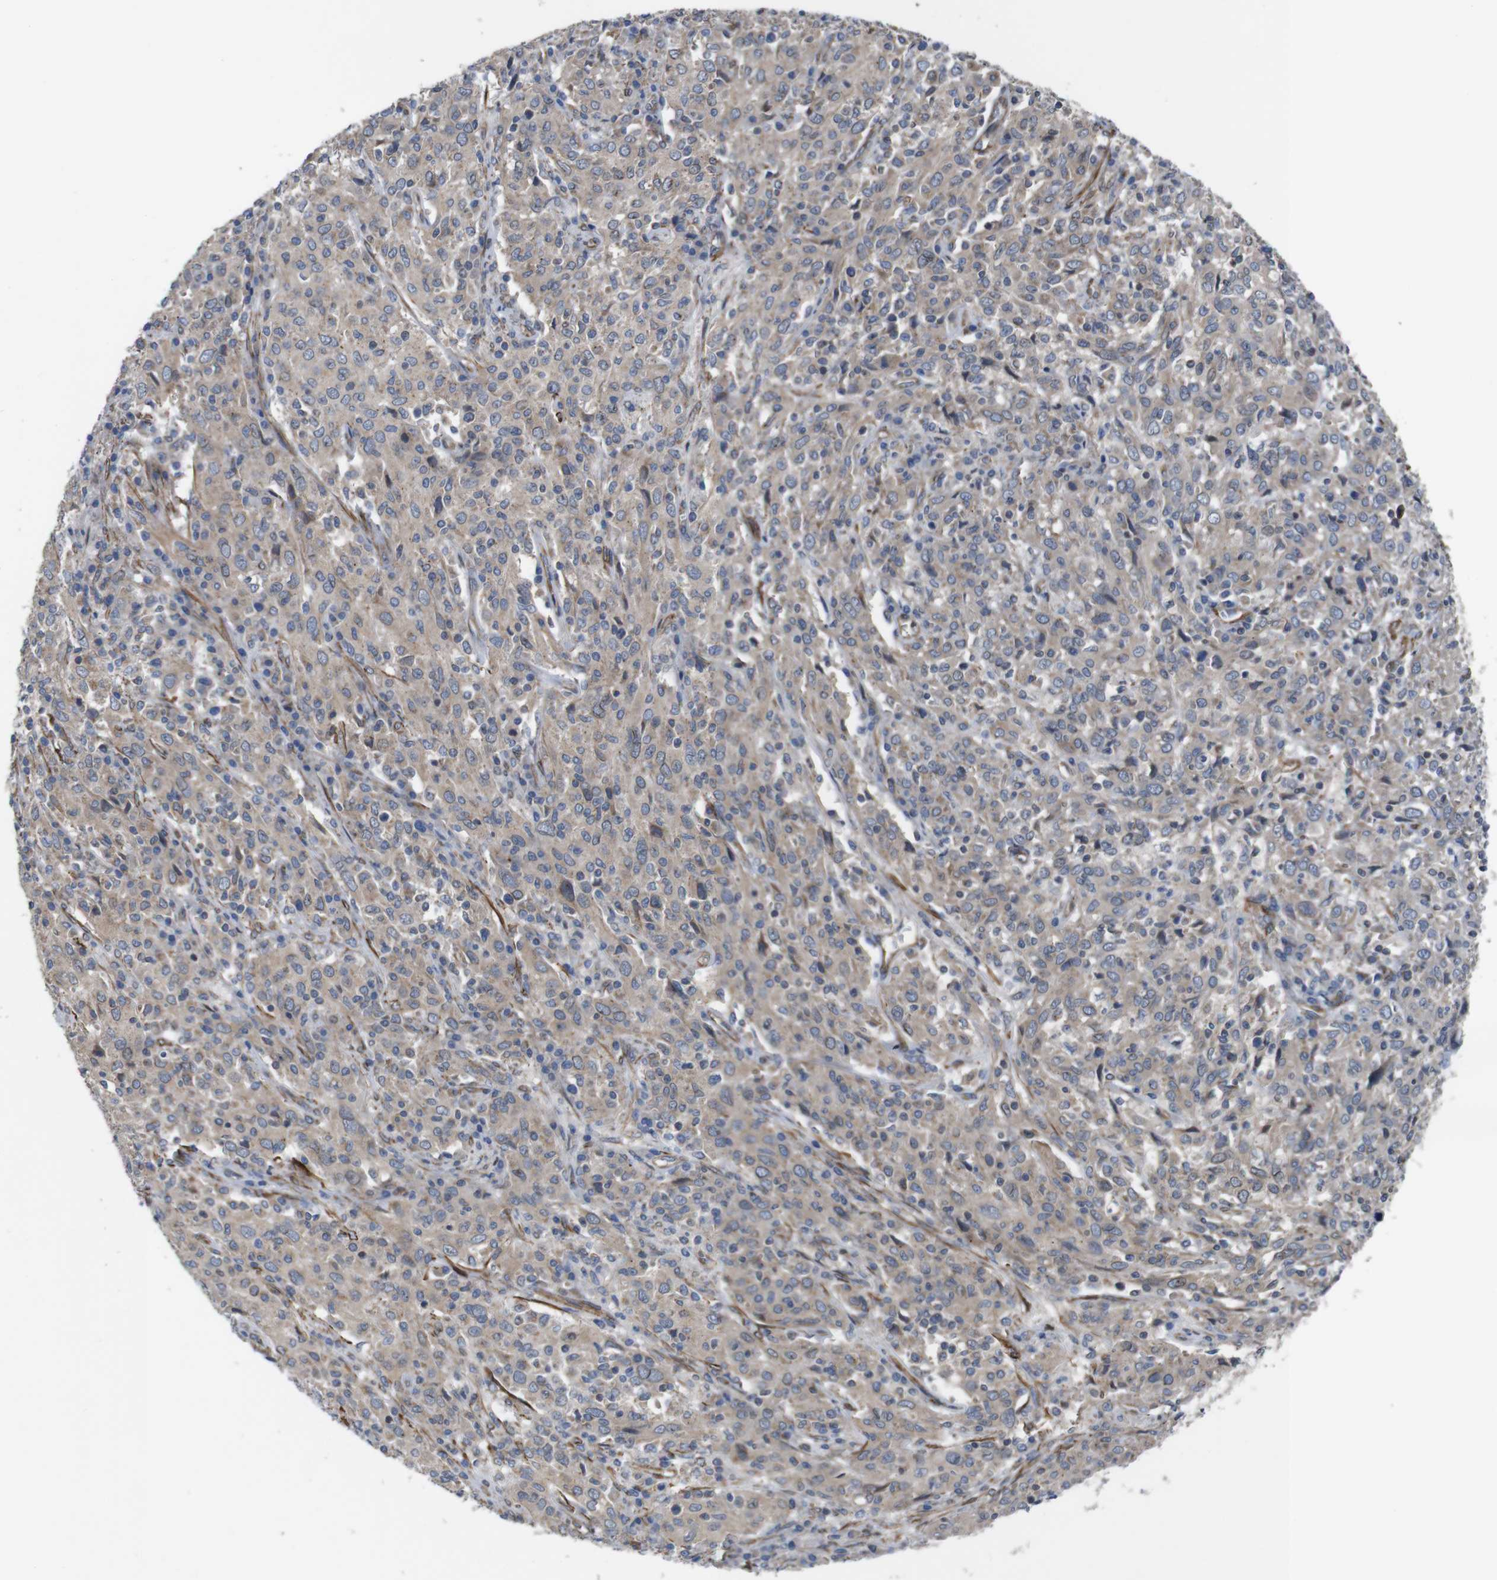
{"staining": {"intensity": "weak", "quantity": ">75%", "location": "cytoplasmic/membranous"}, "tissue": "cervical cancer", "cell_type": "Tumor cells", "image_type": "cancer", "snomed": [{"axis": "morphology", "description": "Squamous cell carcinoma, NOS"}, {"axis": "topography", "description": "Cervix"}], "caption": "Cervical cancer stained for a protein displays weak cytoplasmic/membranous positivity in tumor cells.", "gene": "GGT7", "patient": {"sex": "female", "age": 46}}